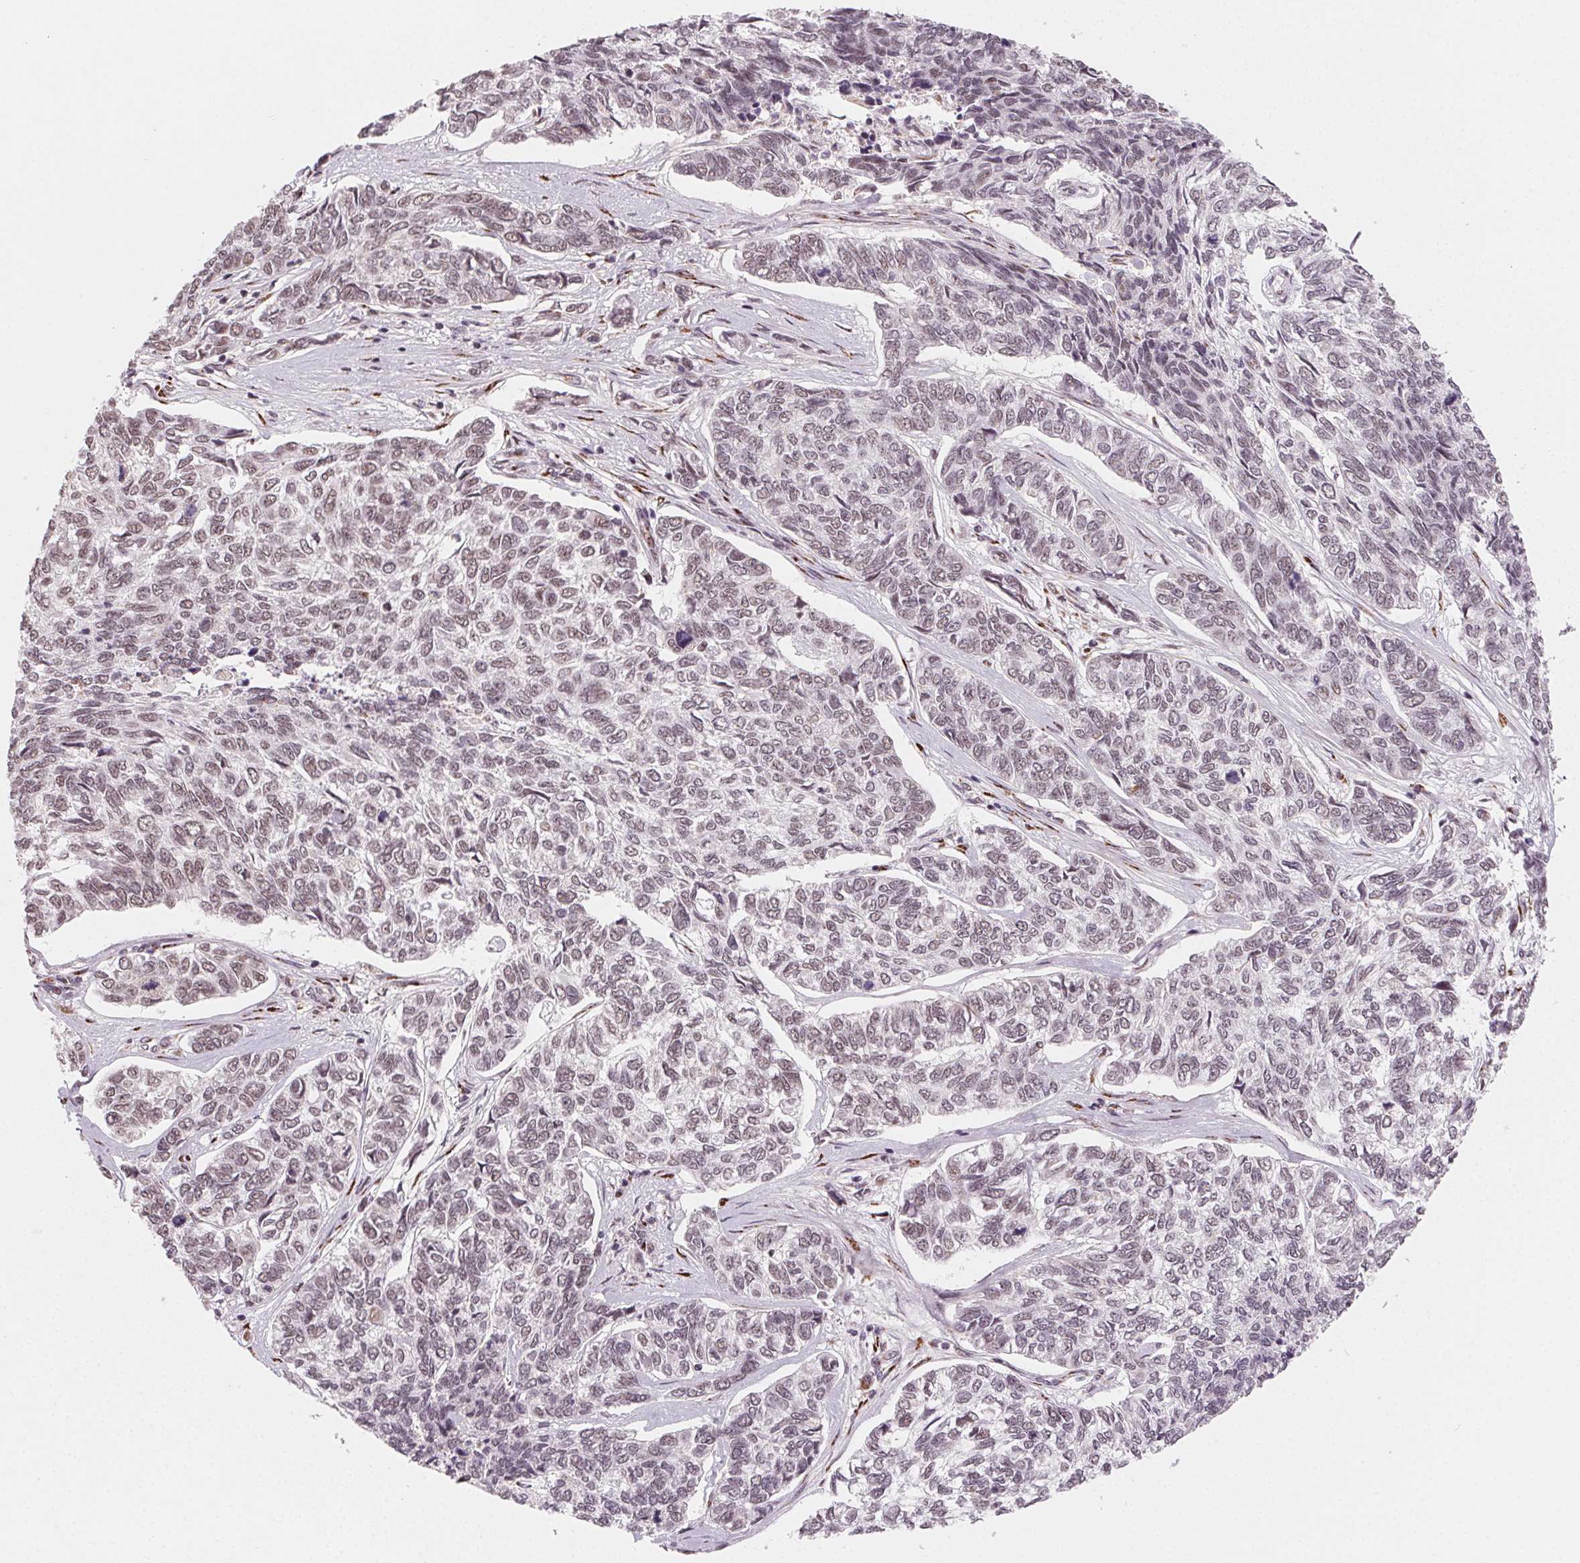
{"staining": {"intensity": "negative", "quantity": "none", "location": "none"}, "tissue": "skin cancer", "cell_type": "Tumor cells", "image_type": "cancer", "snomed": [{"axis": "morphology", "description": "Basal cell carcinoma"}, {"axis": "topography", "description": "Skin"}], "caption": "Tumor cells are negative for protein expression in human skin basal cell carcinoma.", "gene": "TOPORS", "patient": {"sex": "female", "age": 65}}